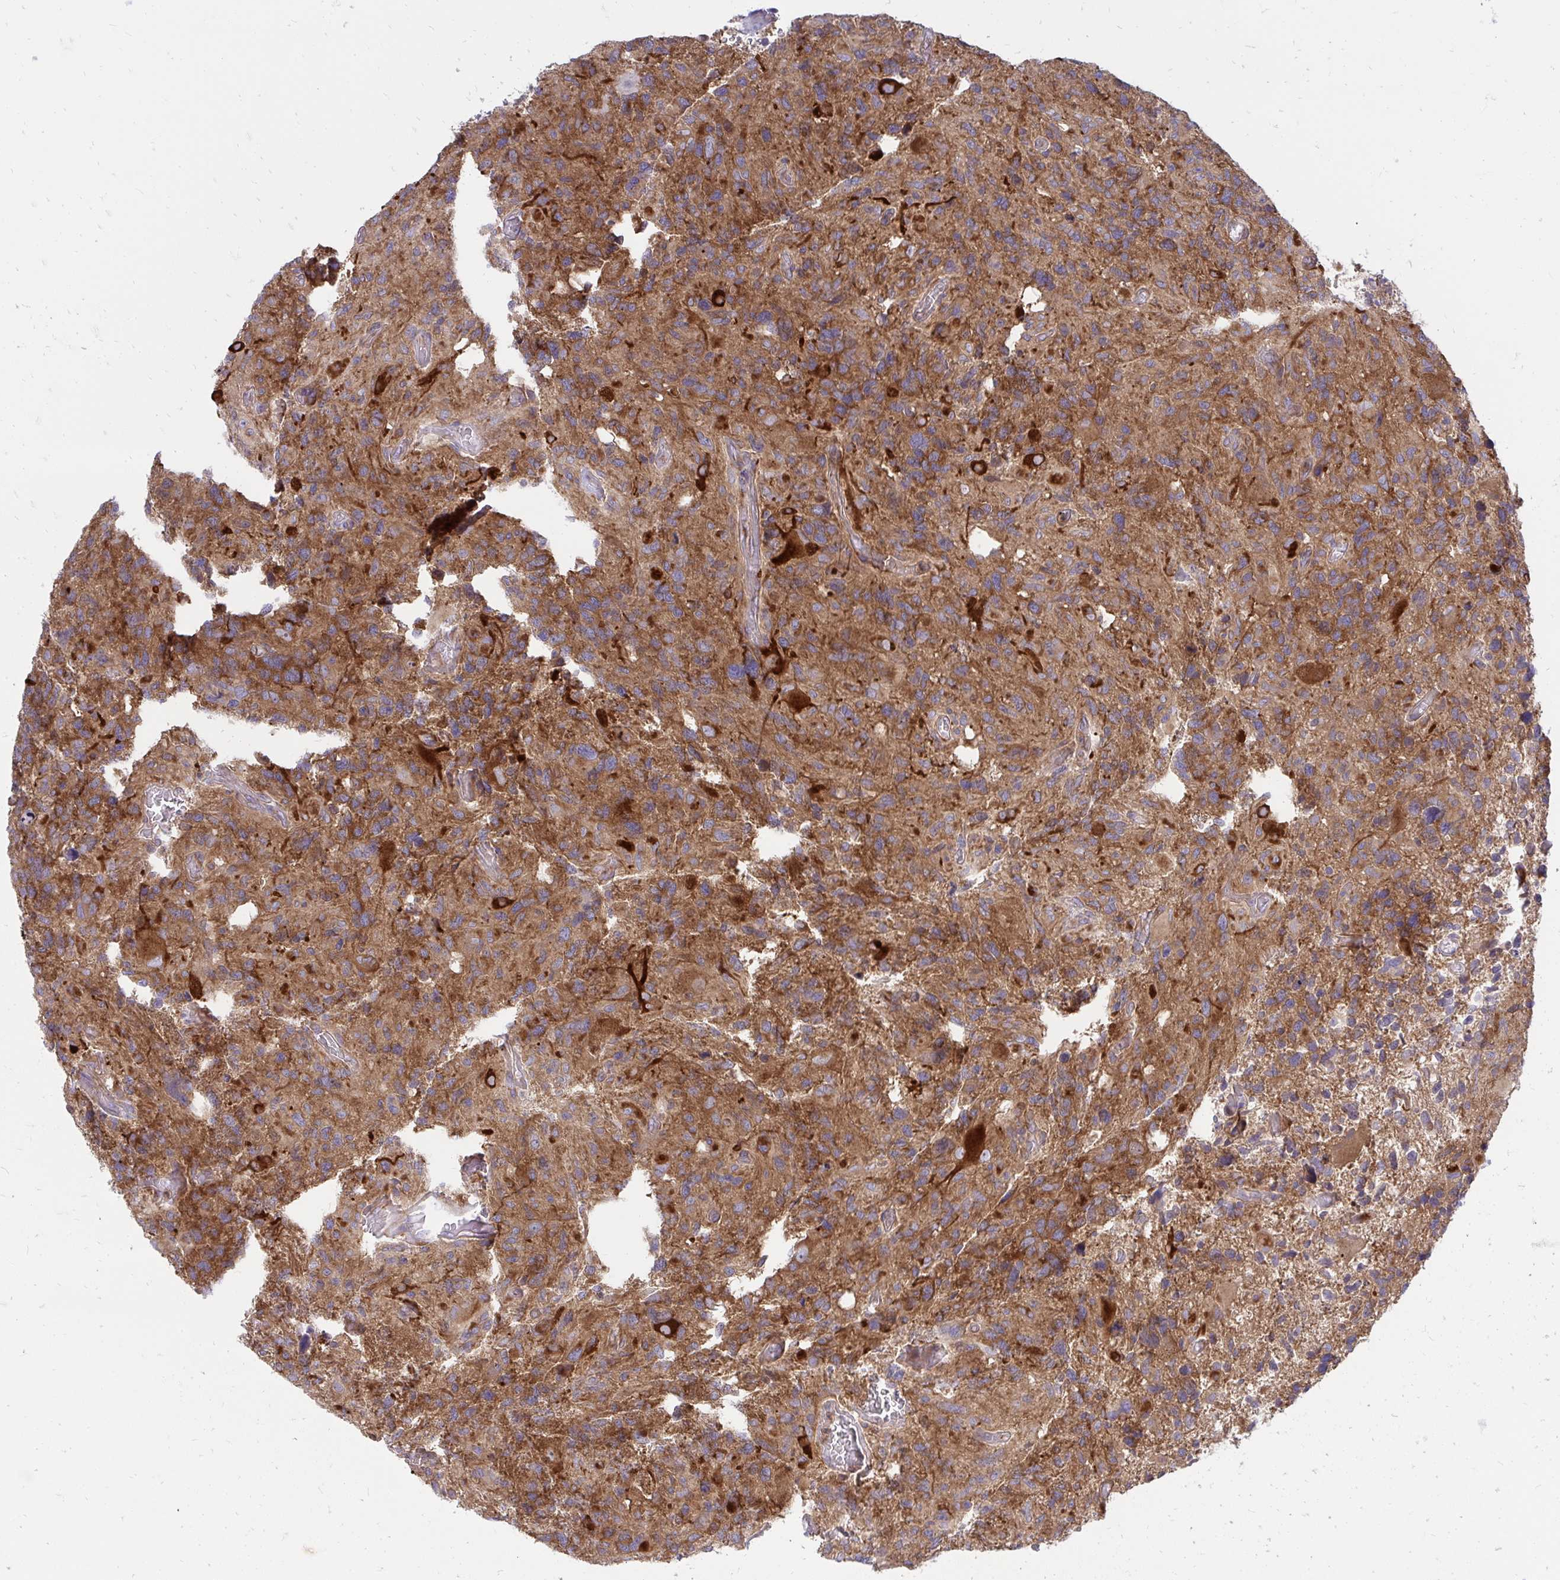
{"staining": {"intensity": "moderate", "quantity": ">75%", "location": "cytoplasmic/membranous"}, "tissue": "glioma", "cell_type": "Tumor cells", "image_type": "cancer", "snomed": [{"axis": "morphology", "description": "Glioma, malignant, High grade"}, {"axis": "topography", "description": "Brain"}], "caption": "Immunohistochemical staining of glioma displays medium levels of moderate cytoplasmic/membranous protein positivity in about >75% of tumor cells. The protein is stained brown, and the nuclei are stained in blue (DAB IHC with brightfield microscopy, high magnification).", "gene": "ASAP1", "patient": {"sex": "male", "age": 49}}